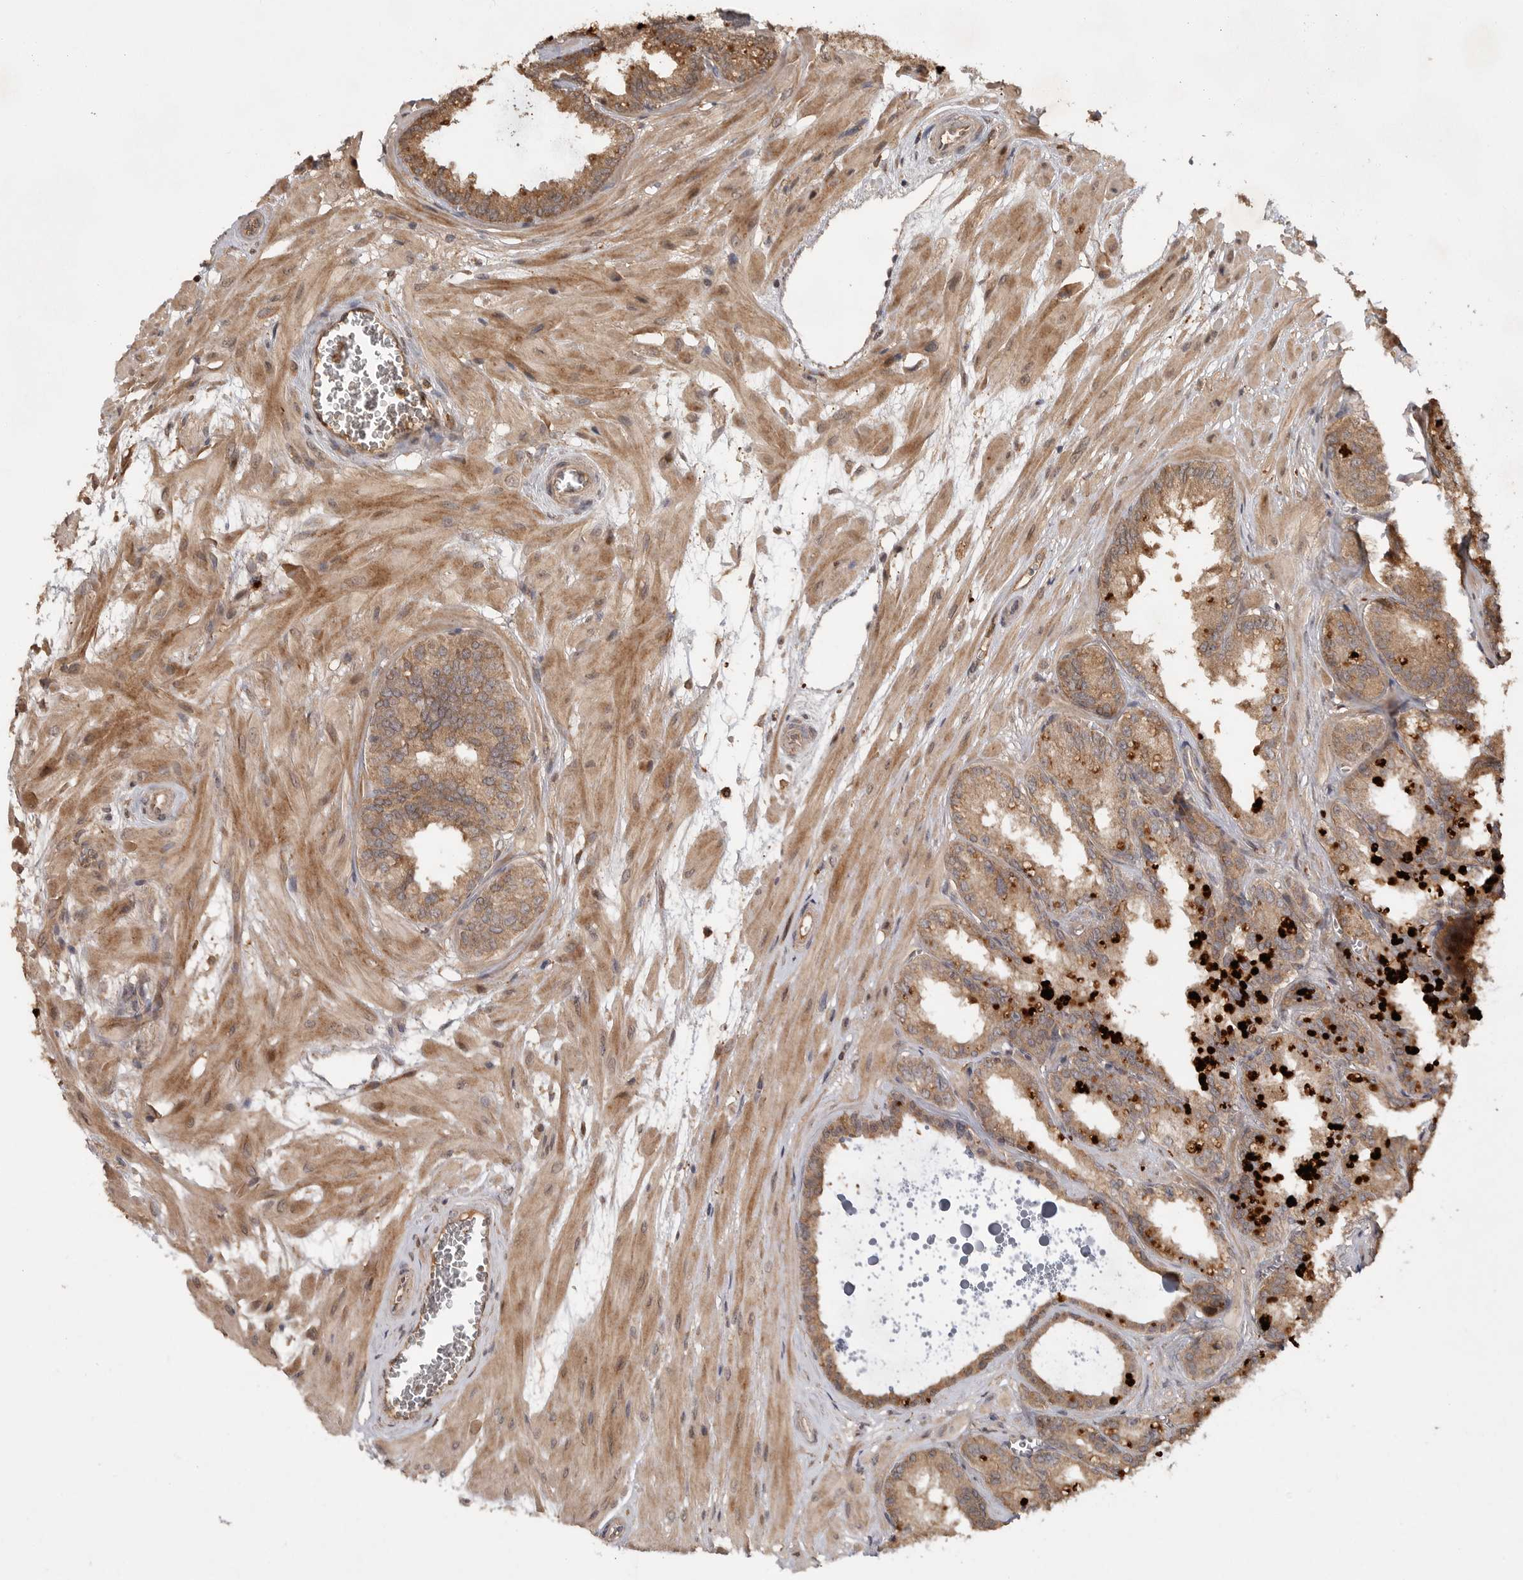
{"staining": {"intensity": "moderate", "quantity": ">75%", "location": "cytoplasmic/membranous"}, "tissue": "seminal vesicle", "cell_type": "Glandular cells", "image_type": "normal", "snomed": [{"axis": "morphology", "description": "Normal tissue, NOS"}, {"axis": "topography", "description": "Prostate"}, {"axis": "topography", "description": "Seminal veicle"}], "caption": "About >75% of glandular cells in unremarkable seminal vesicle demonstrate moderate cytoplasmic/membranous protein staining as visualized by brown immunohistochemical staining.", "gene": "VN1R4", "patient": {"sex": "male", "age": 51}}